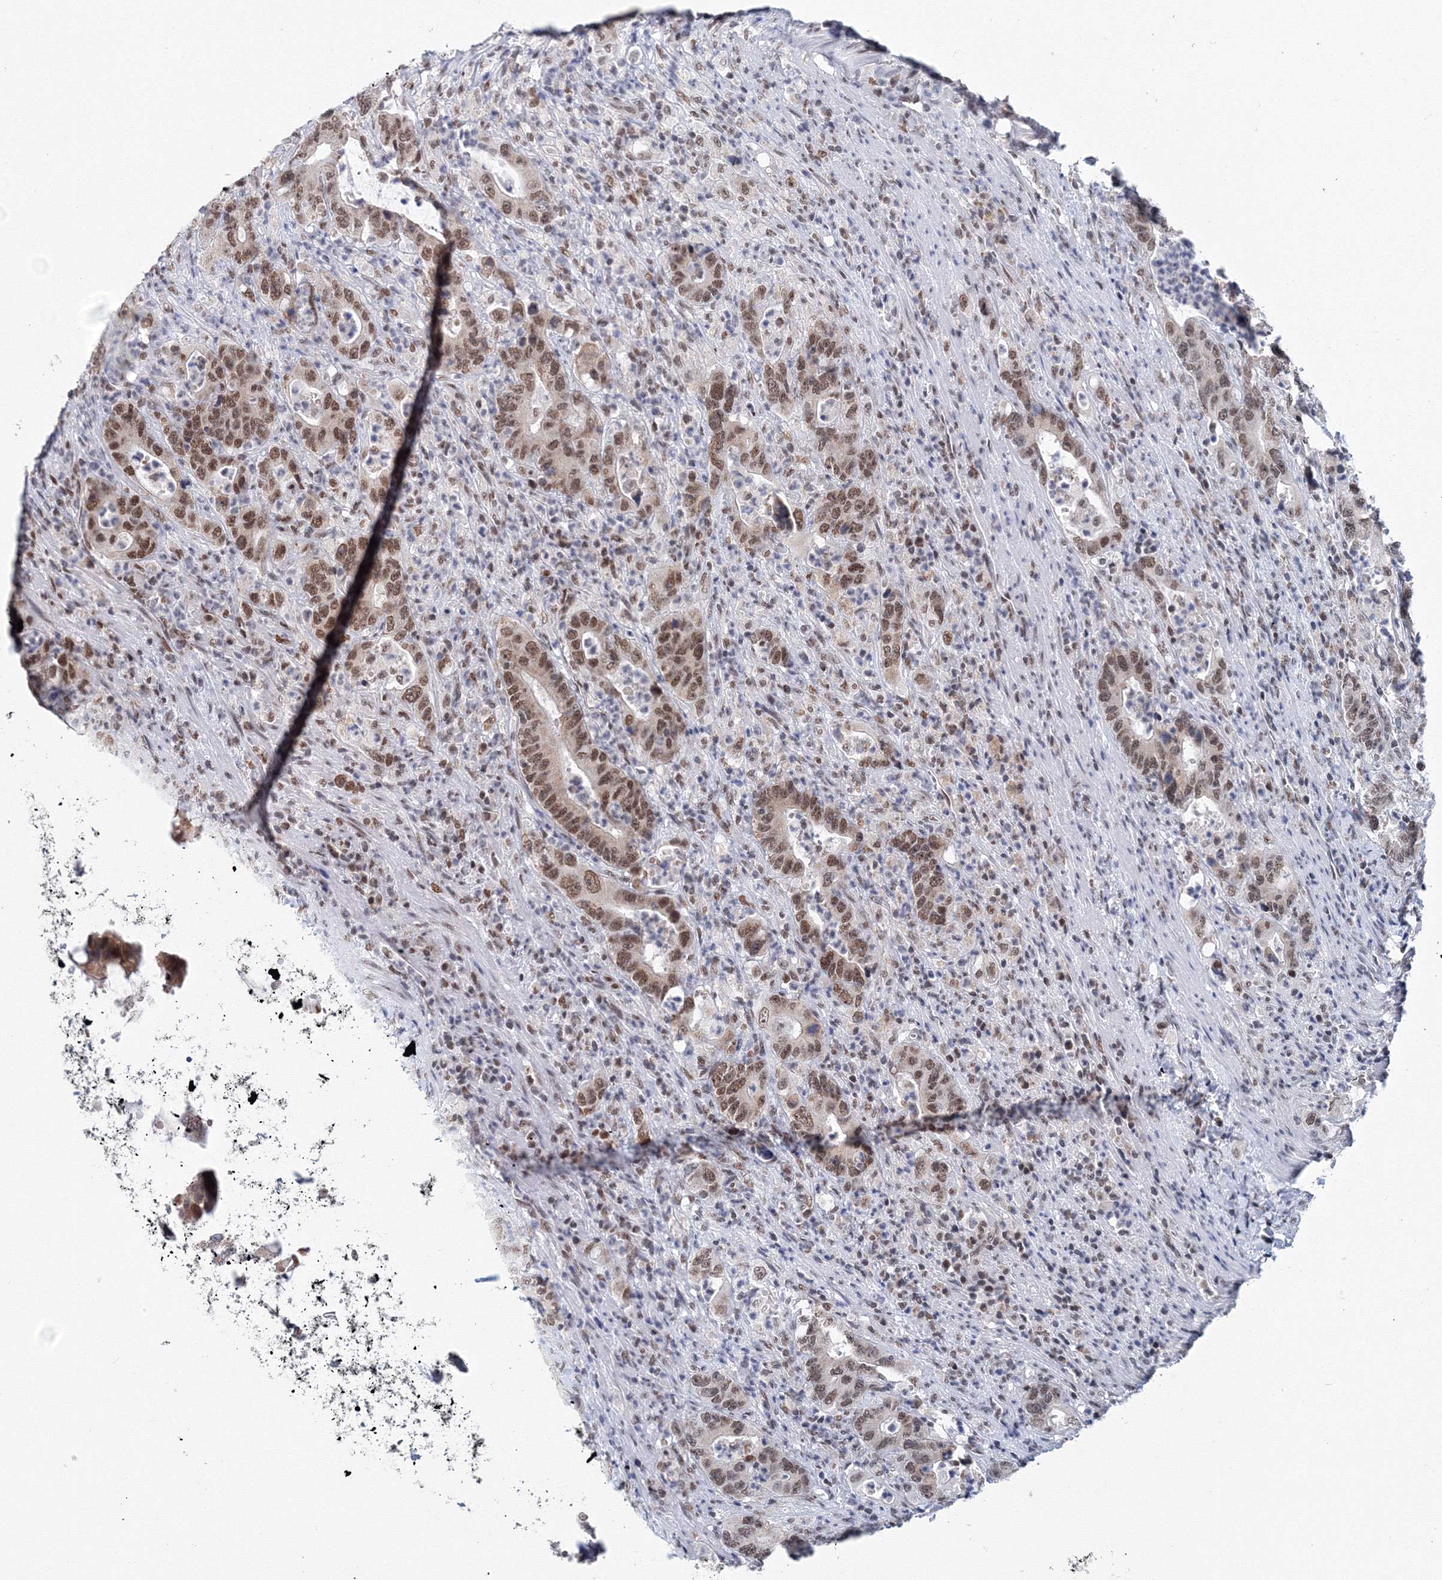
{"staining": {"intensity": "moderate", "quantity": ">75%", "location": "nuclear"}, "tissue": "colorectal cancer", "cell_type": "Tumor cells", "image_type": "cancer", "snomed": [{"axis": "morphology", "description": "Adenocarcinoma, NOS"}, {"axis": "topography", "description": "Colon"}], "caption": "An immunohistochemistry (IHC) histopathology image of tumor tissue is shown. Protein staining in brown labels moderate nuclear positivity in colorectal cancer within tumor cells. (Stains: DAB in brown, nuclei in blue, Microscopy: brightfield microscopy at high magnification).", "gene": "SF3B6", "patient": {"sex": "female", "age": 75}}